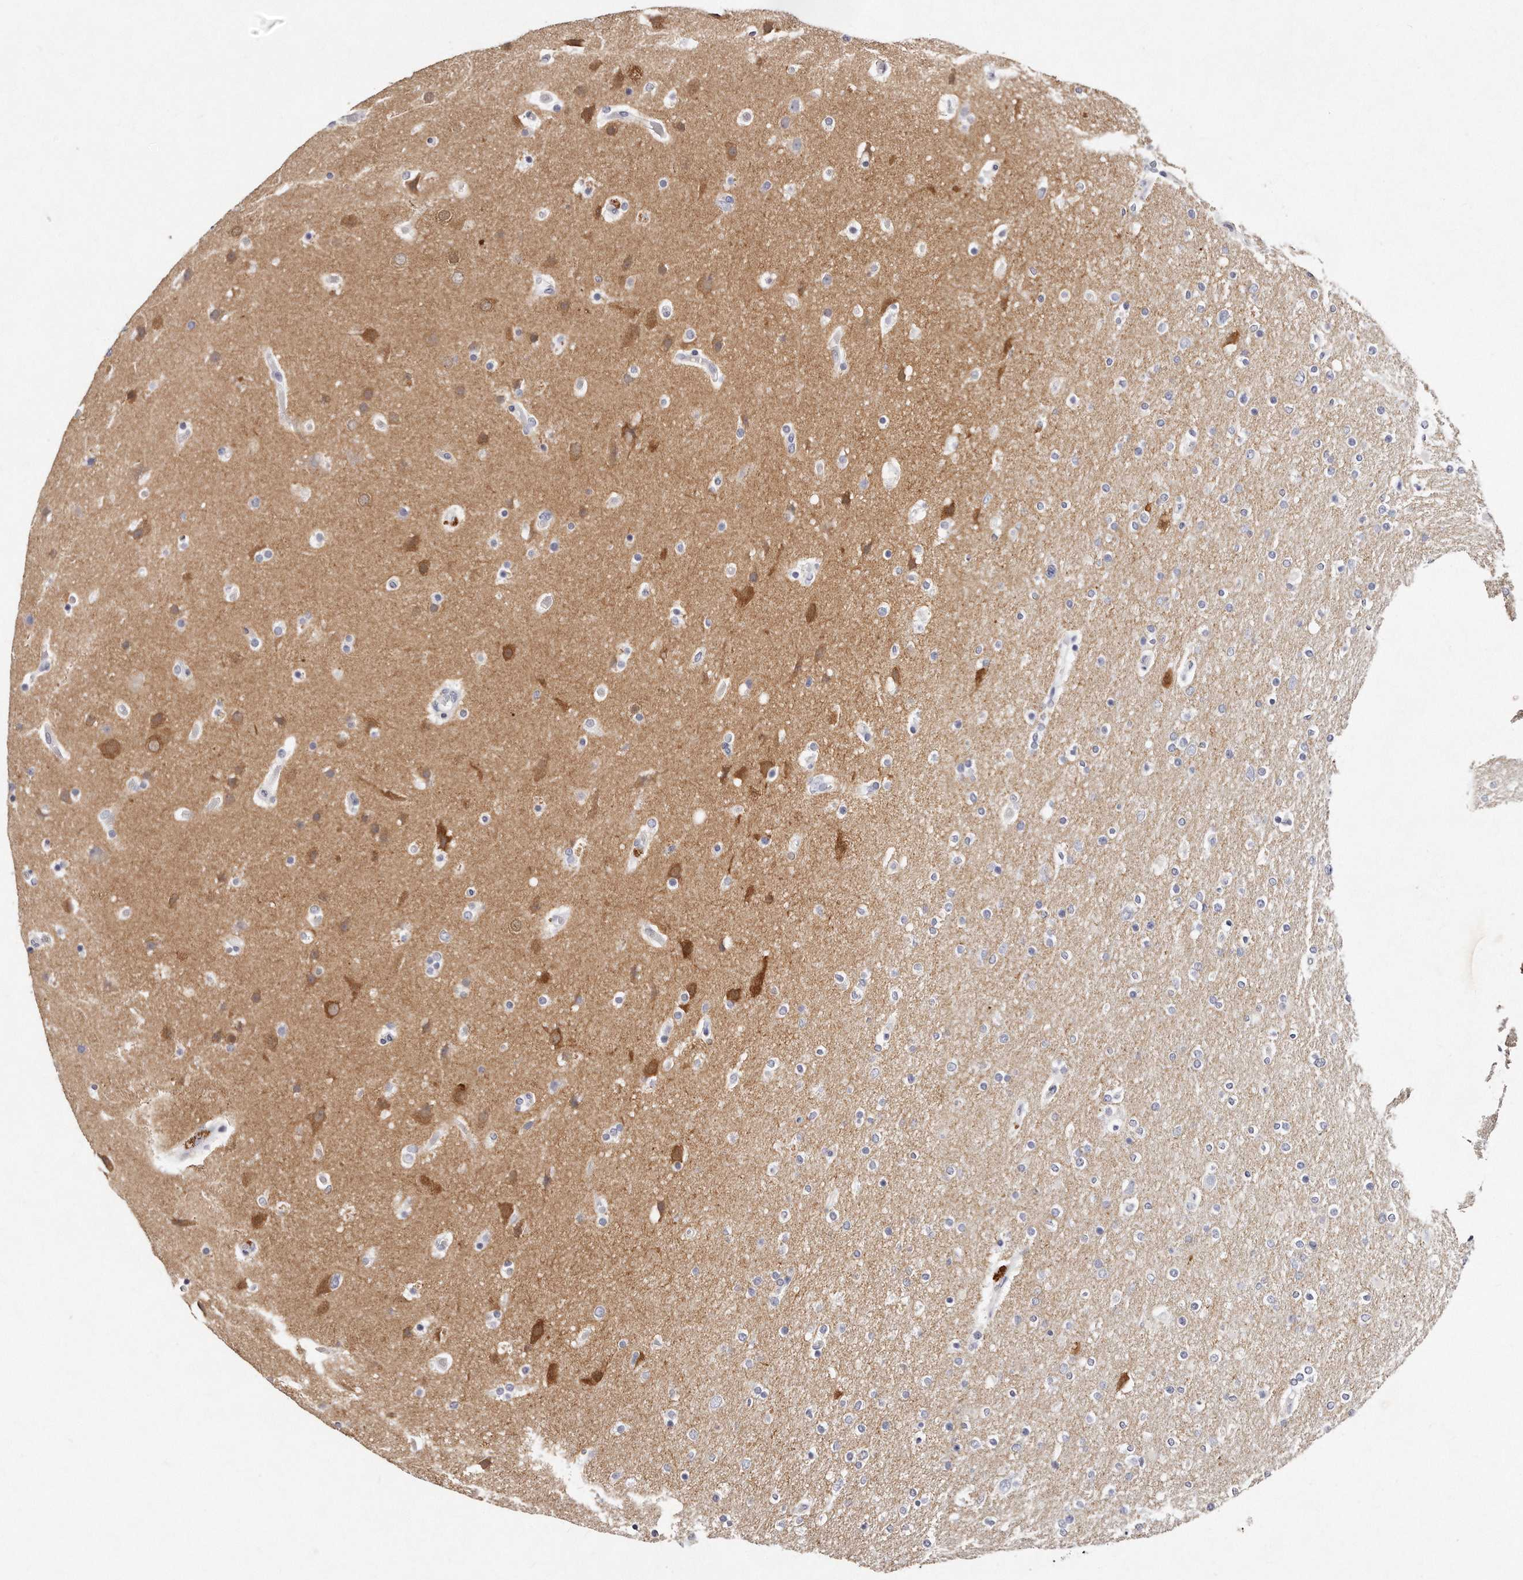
{"staining": {"intensity": "negative", "quantity": "none", "location": "none"}, "tissue": "glioma", "cell_type": "Tumor cells", "image_type": "cancer", "snomed": [{"axis": "morphology", "description": "Glioma, malignant, High grade"}, {"axis": "topography", "description": "Cerebral cortex"}], "caption": "This is a image of immunohistochemistry staining of malignant glioma (high-grade), which shows no staining in tumor cells.", "gene": "GDA", "patient": {"sex": "female", "age": 36}}